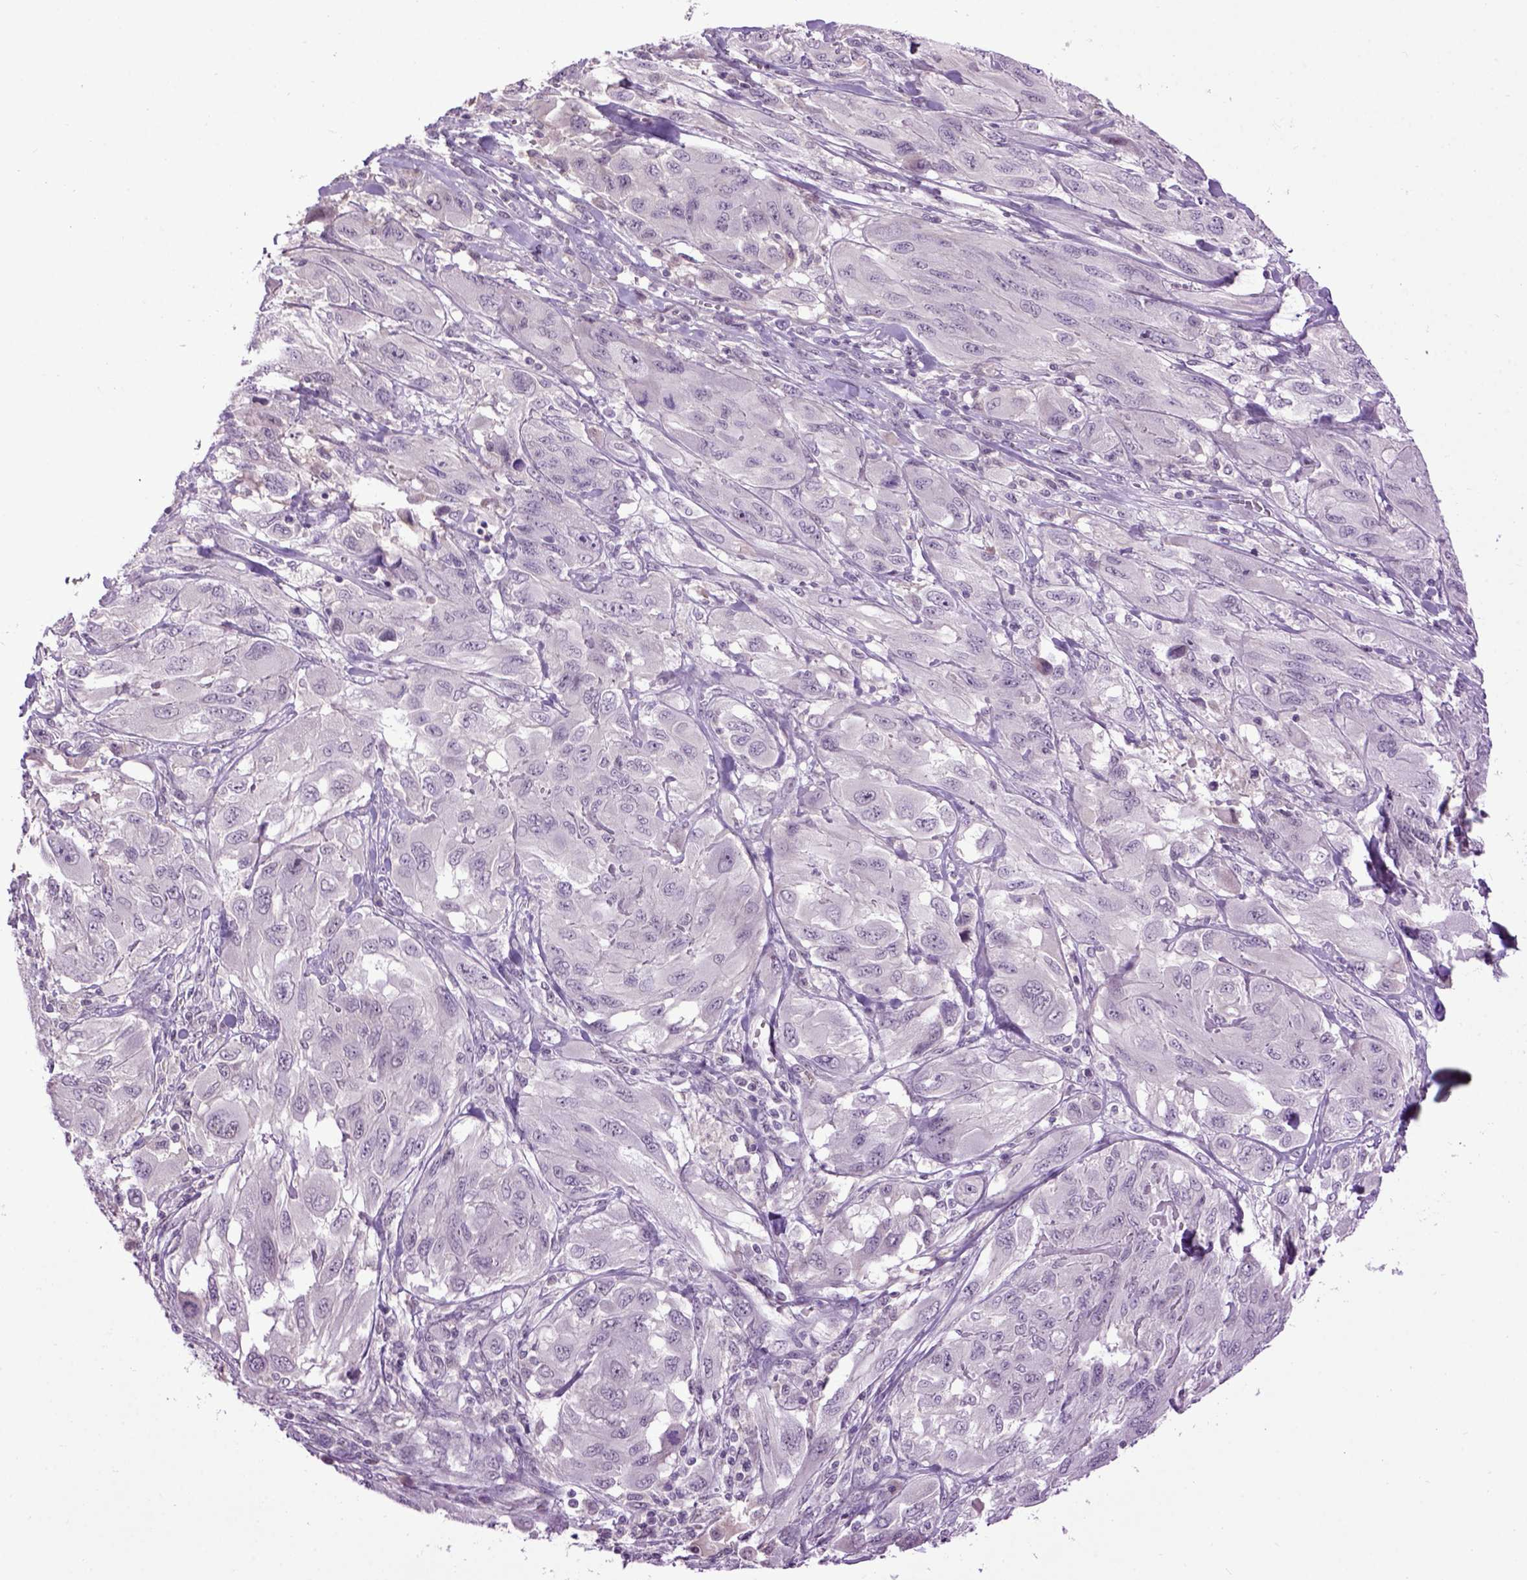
{"staining": {"intensity": "negative", "quantity": "none", "location": "none"}, "tissue": "melanoma", "cell_type": "Tumor cells", "image_type": "cancer", "snomed": [{"axis": "morphology", "description": "Malignant melanoma, NOS"}, {"axis": "topography", "description": "Skin"}], "caption": "This is an immunohistochemistry histopathology image of melanoma. There is no staining in tumor cells.", "gene": "EMILIN3", "patient": {"sex": "female", "age": 91}}